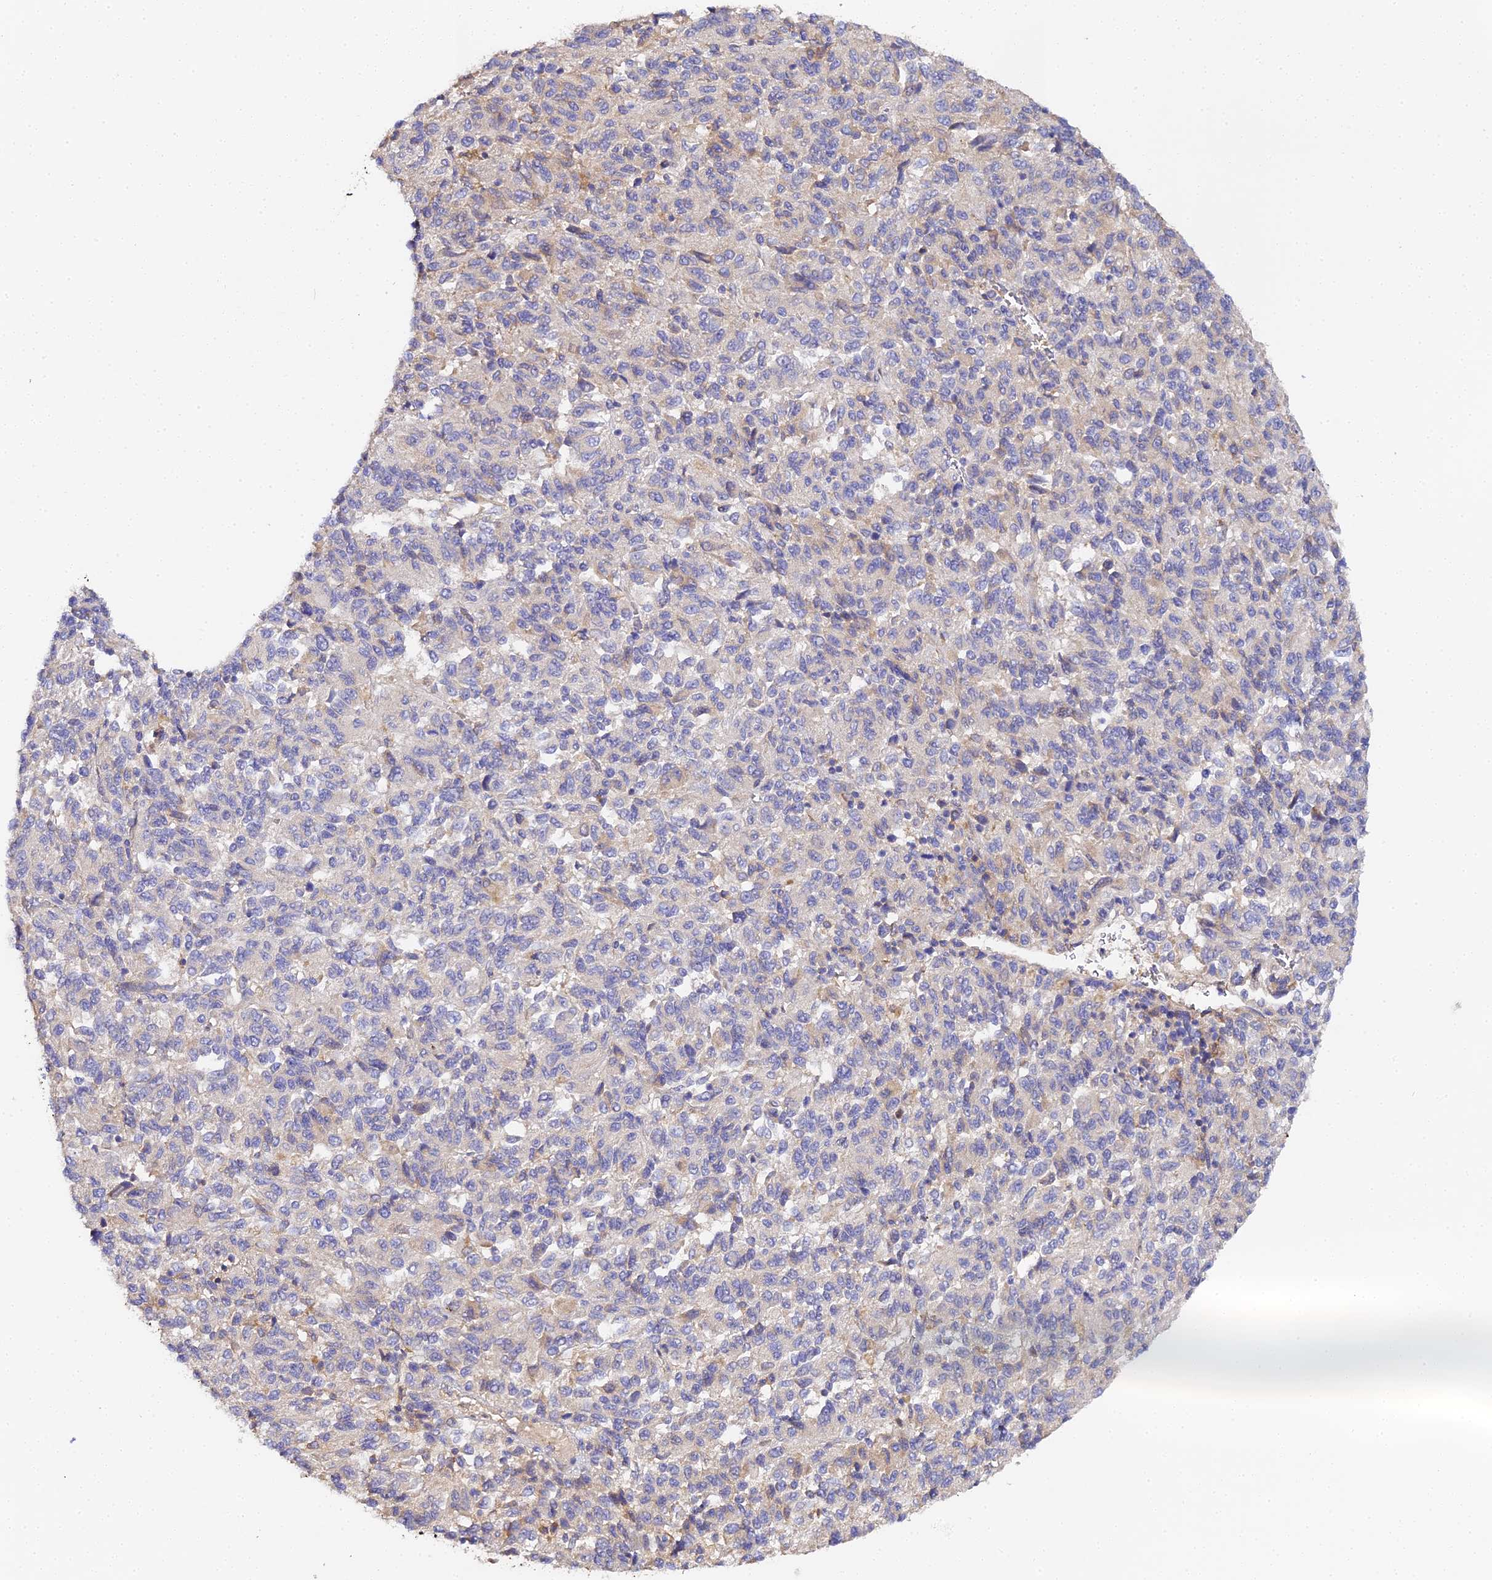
{"staining": {"intensity": "negative", "quantity": "none", "location": "none"}, "tissue": "melanoma", "cell_type": "Tumor cells", "image_type": "cancer", "snomed": [{"axis": "morphology", "description": "Malignant melanoma, Metastatic site"}, {"axis": "topography", "description": "Lung"}], "caption": "Immunohistochemistry (IHC) of human melanoma demonstrates no positivity in tumor cells.", "gene": "SCX", "patient": {"sex": "male", "age": 64}}